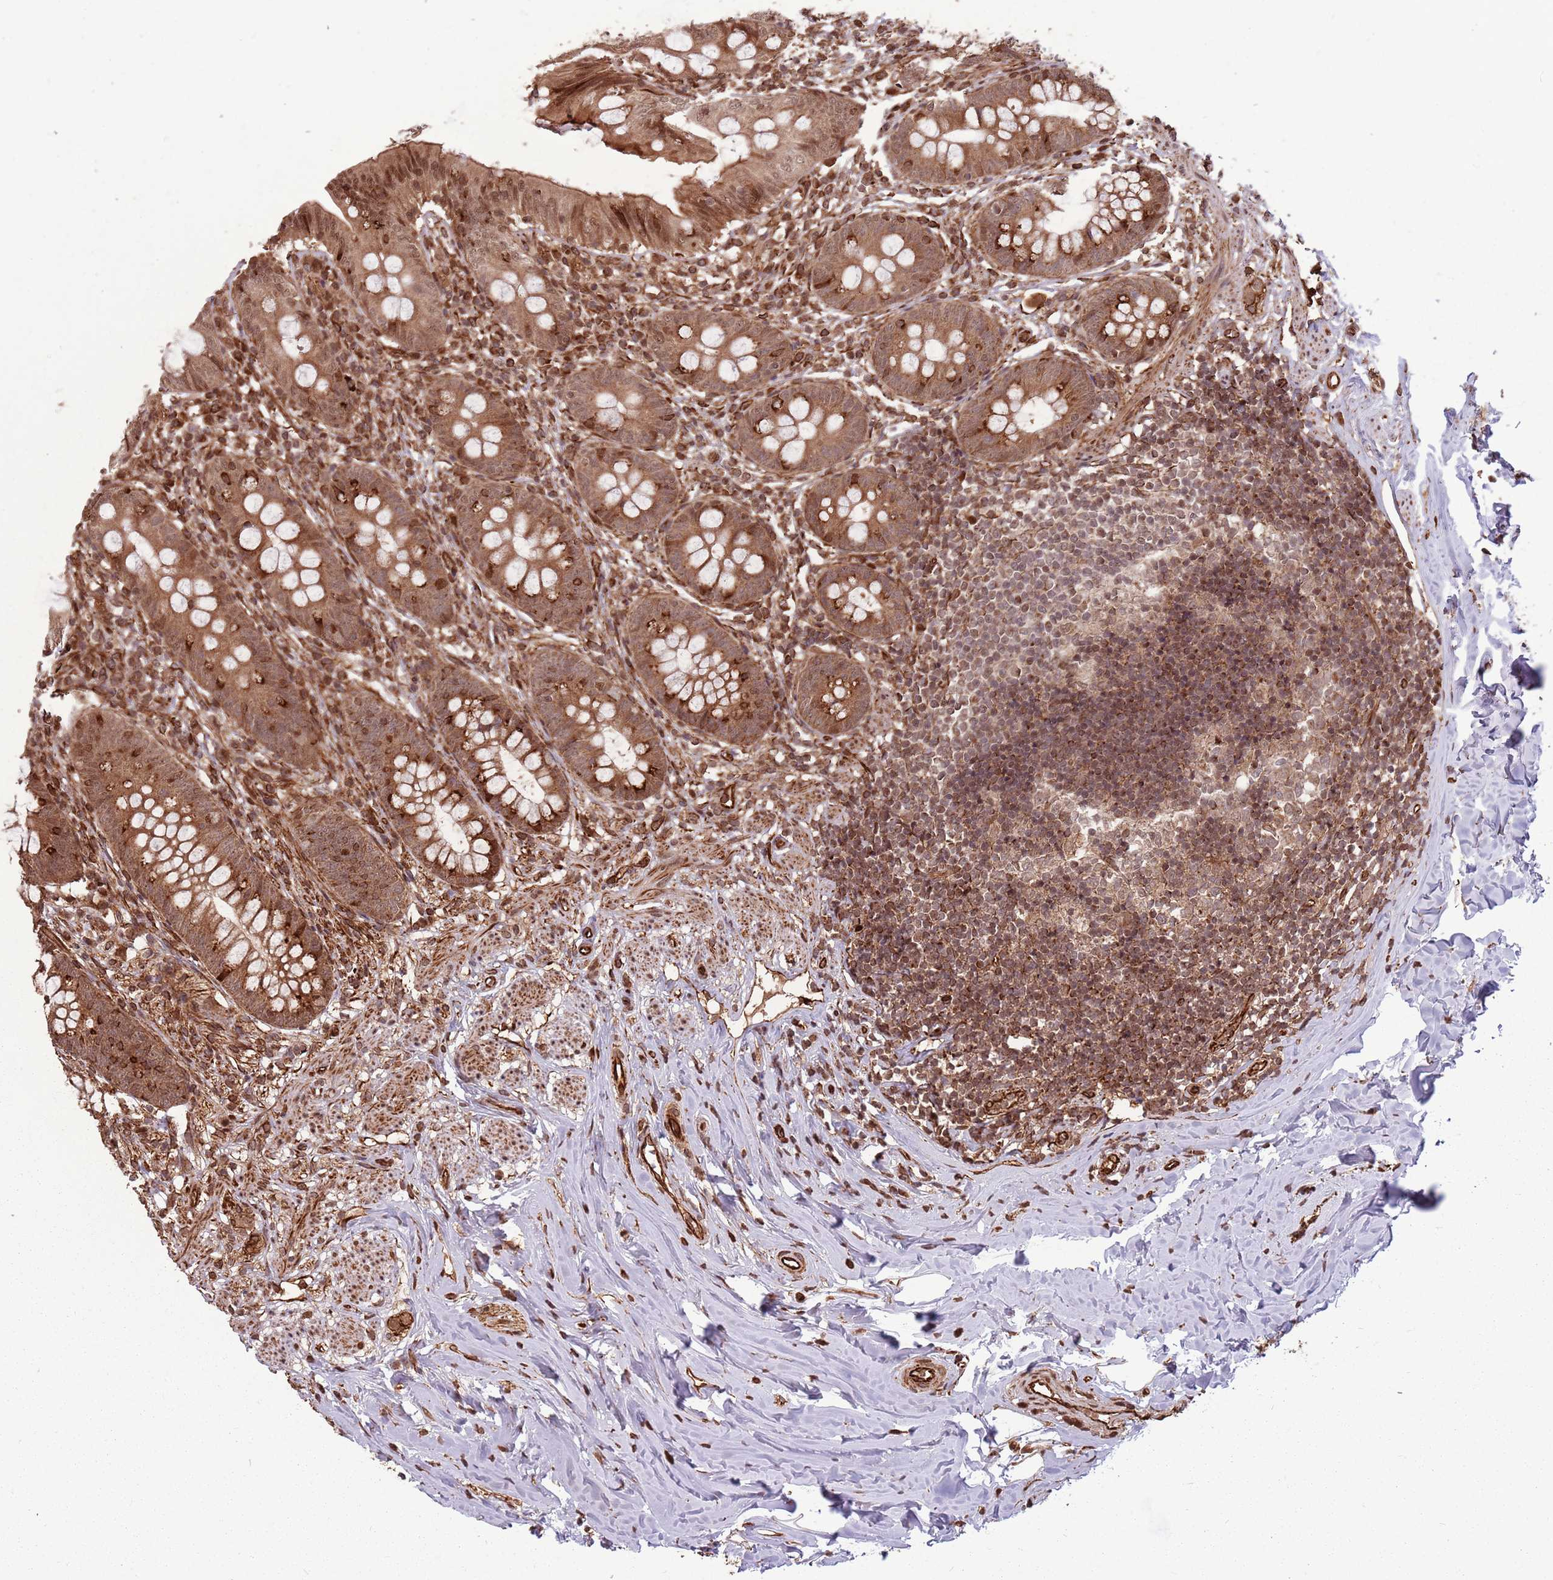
{"staining": {"intensity": "moderate", "quantity": ">75%", "location": "cytoplasmic/membranous,nuclear"}, "tissue": "appendix", "cell_type": "Glandular cells", "image_type": "normal", "snomed": [{"axis": "morphology", "description": "Normal tissue, NOS"}, {"axis": "topography", "description": "Appendix"}], "caption": "Immunohistochemistry (DAB (3,3'-diaminobenzidine)) staining of unremarkable appendix displays moderate cytoplasmic/membranous,nuclear protein staining in approximately >75% of glandular cells. The protein of interest is stained brown, and the nuclei are stained in blue (DAB IHC with brightfield microscopy, high magnification).", "gene": "ADAMTS3", "patient": {"sex": "female", "age": 51}}